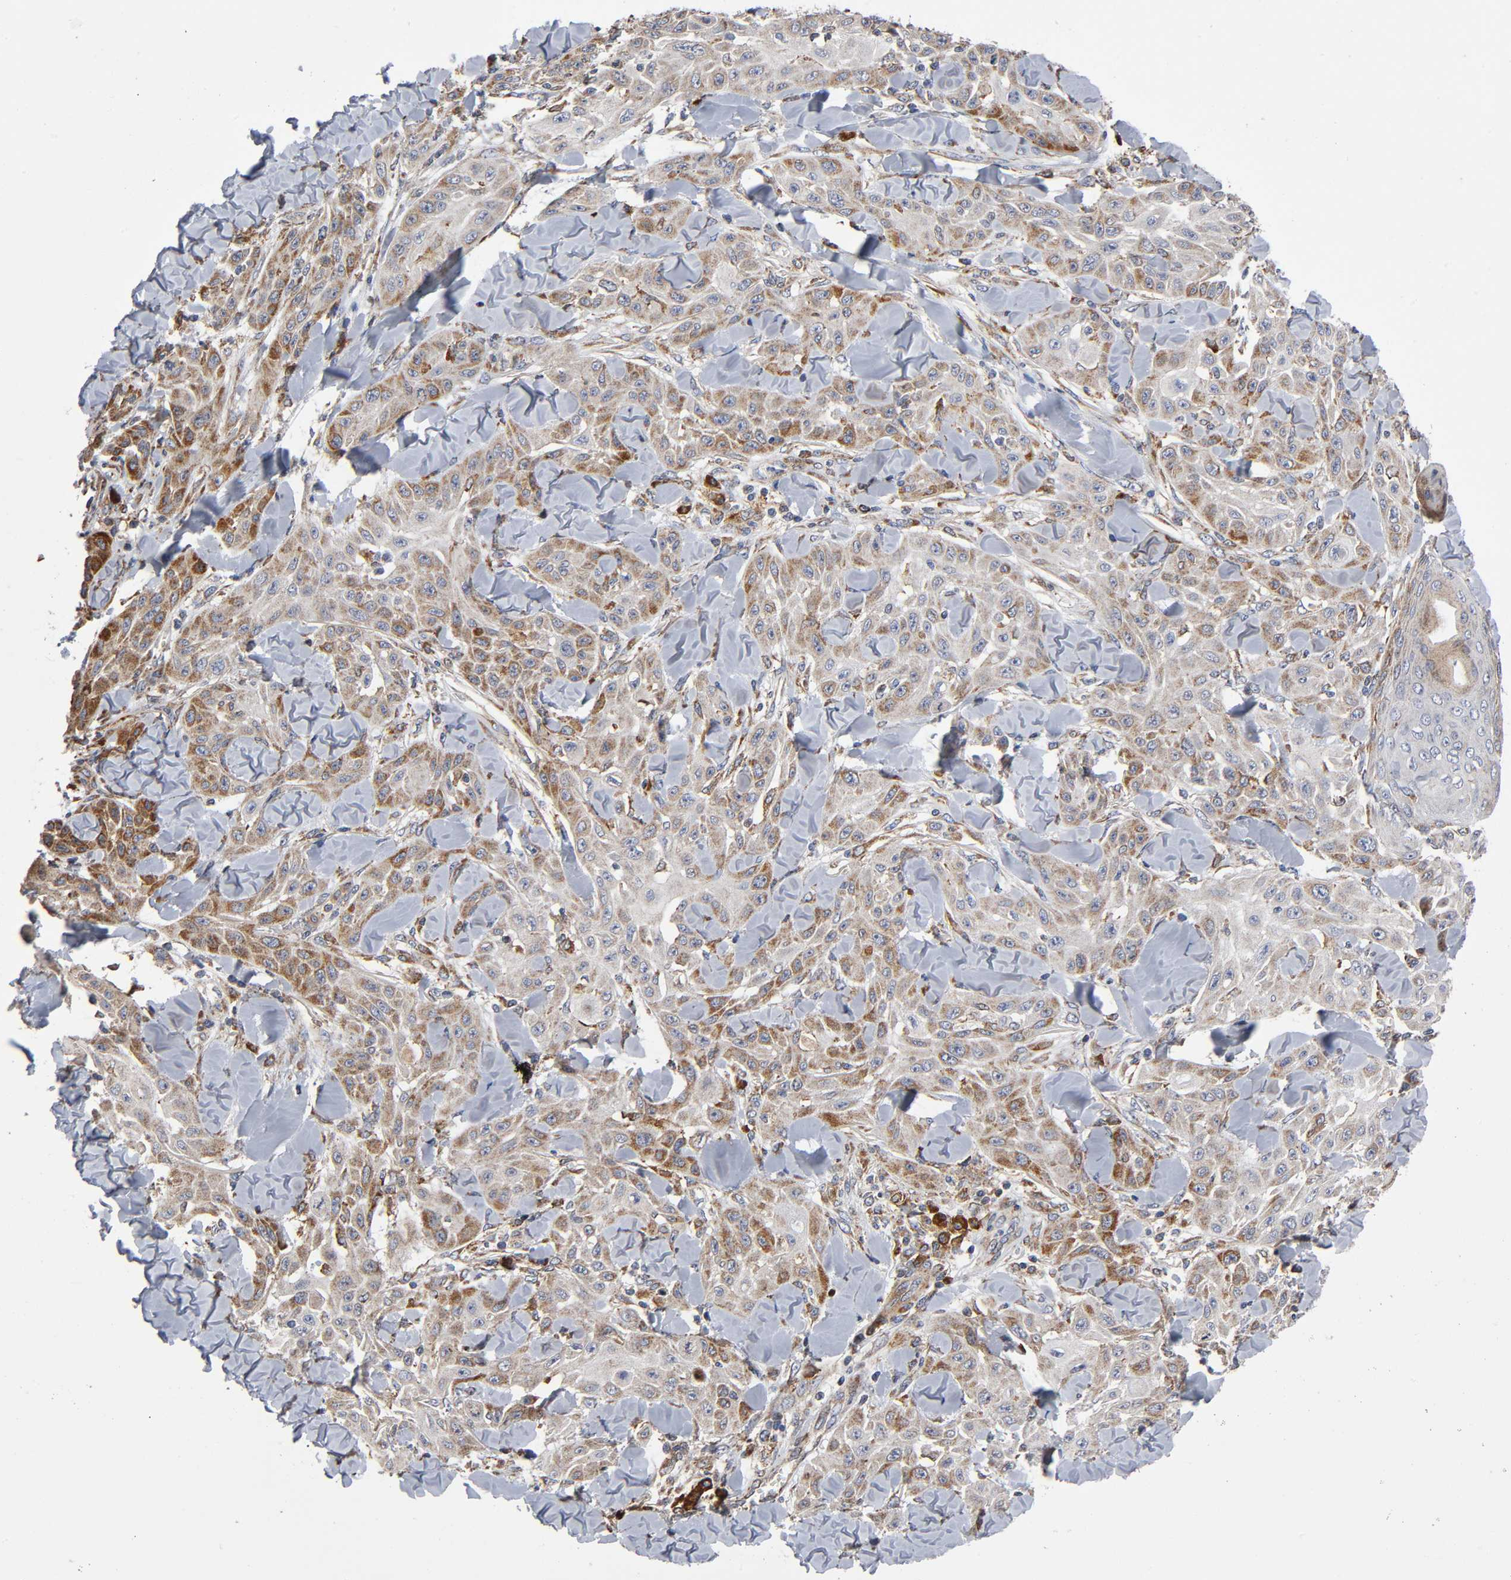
{"staining": {"intensity": "moderate", "quantity": "25%-75%", "location": "cytoplasmic/membranous"}, "tissue": "skin cancer", "cell_type": "Tumor cells", "image_type": "cancer", "snomed": [{"axis": "morphology", "description": "Squamous cell carcinoma, NOS"}, {"axis": "topography", "description": "Skin"}], "caption": "Protein staining reveals moderate cytoplasmic/membranous staining in approximately 25%-75% of tumor cells in skin cancer (squamous cell carcinoma). (DAB IHC, brown staining for protein, blue staining for nuclei).", "gene": "MAP3K1", "patient": {"sex": "male", "age": 24}}